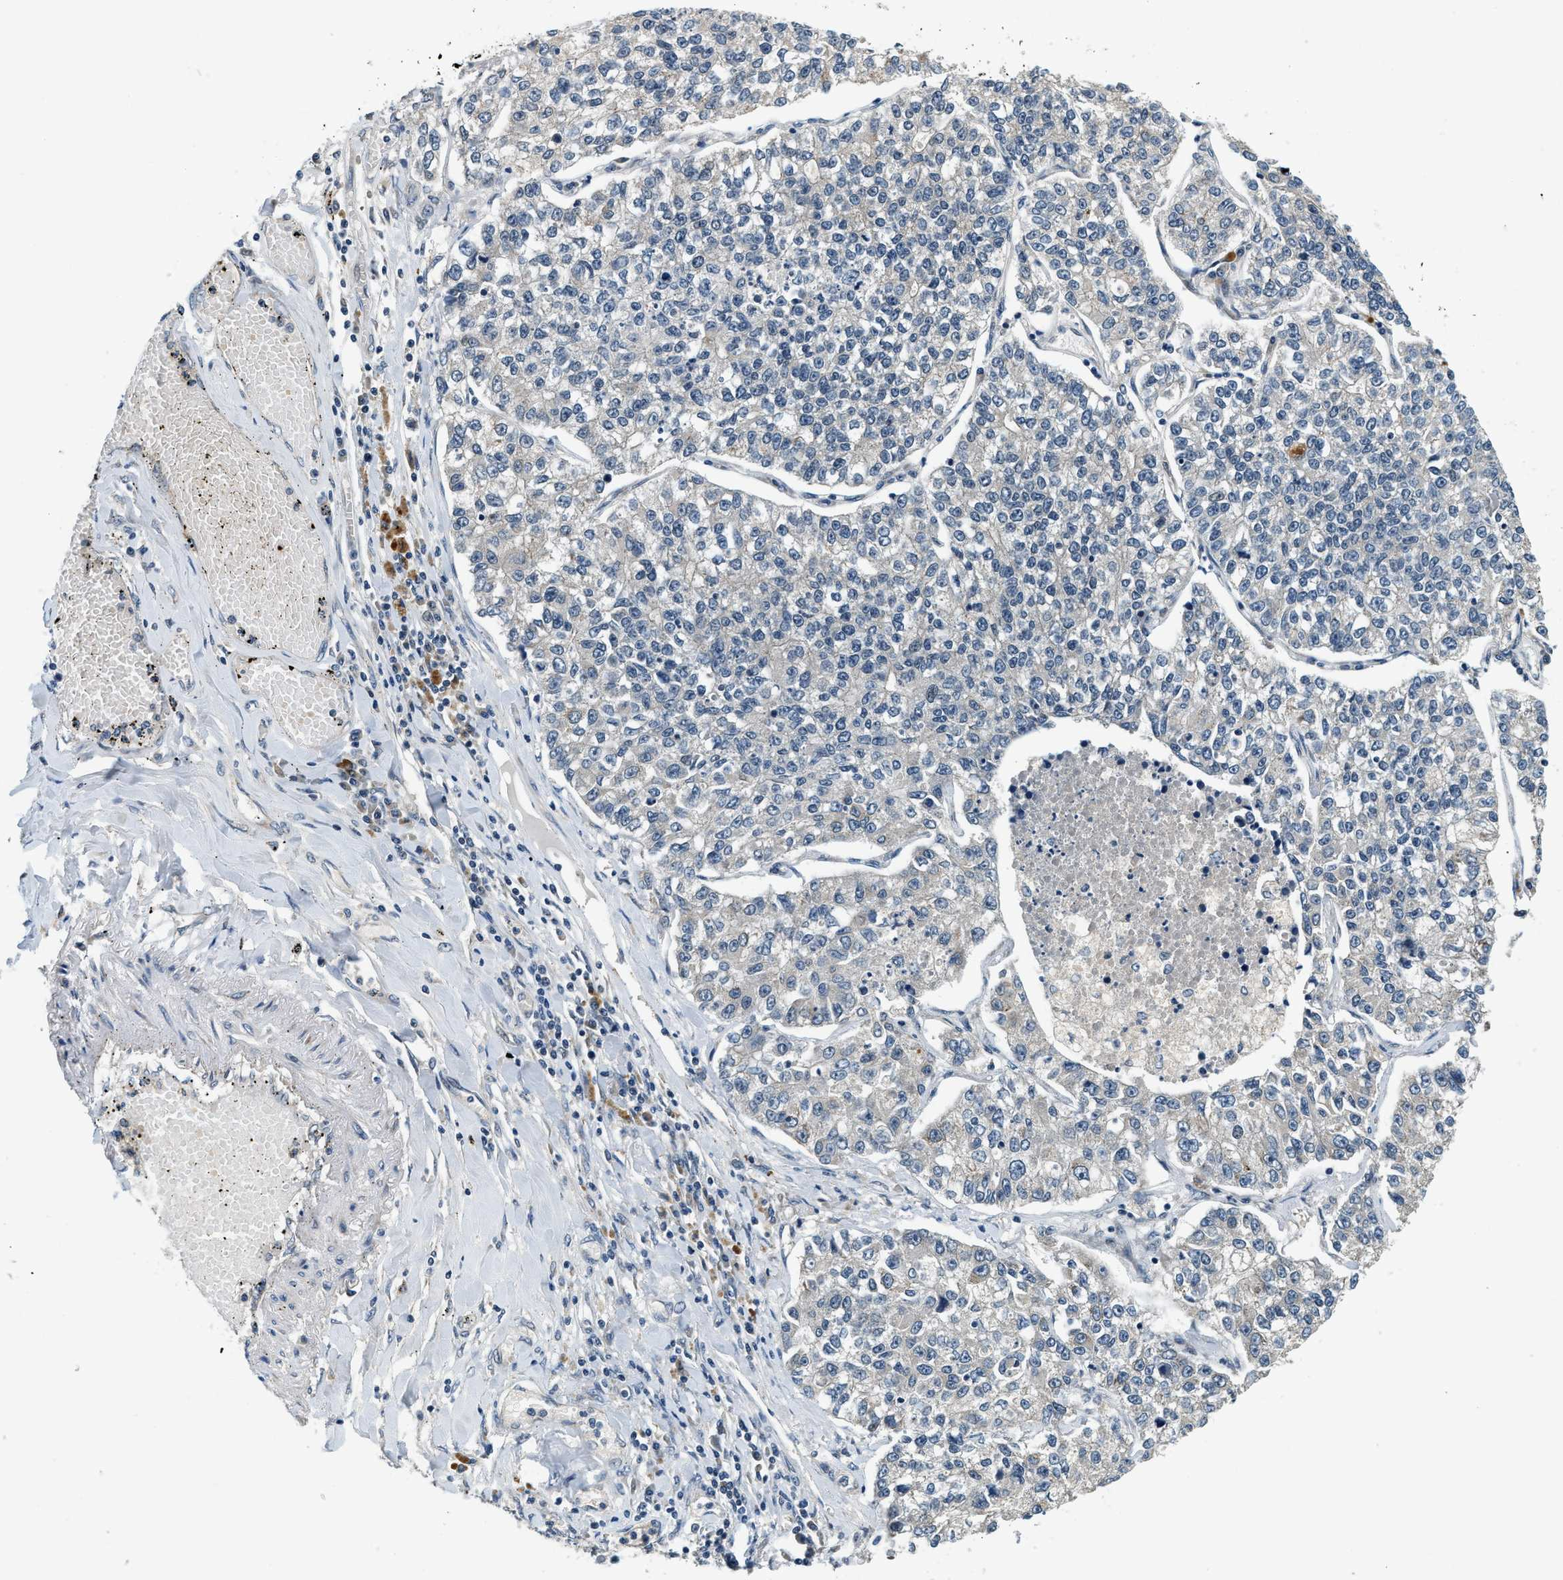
{"staining": {"intensity": "negative", "quantity": "none", "location": "none"}, "tissue": "lung cancer", "cell_type": "Tumor cells", "image_type": "cancer", "snomed": [{"axis": "morphology", "description": "Adenocarcinoma, NOS"}, {"axis": "topography", "description": "Lung"}], "caption": "This is a photomicrograph of immunohistochemistry (IHC) staining of lung cancer, which shows no positivity in tumor cells.", "gene": "YAE1", "patient": {"sex": "male", "age": 49}}